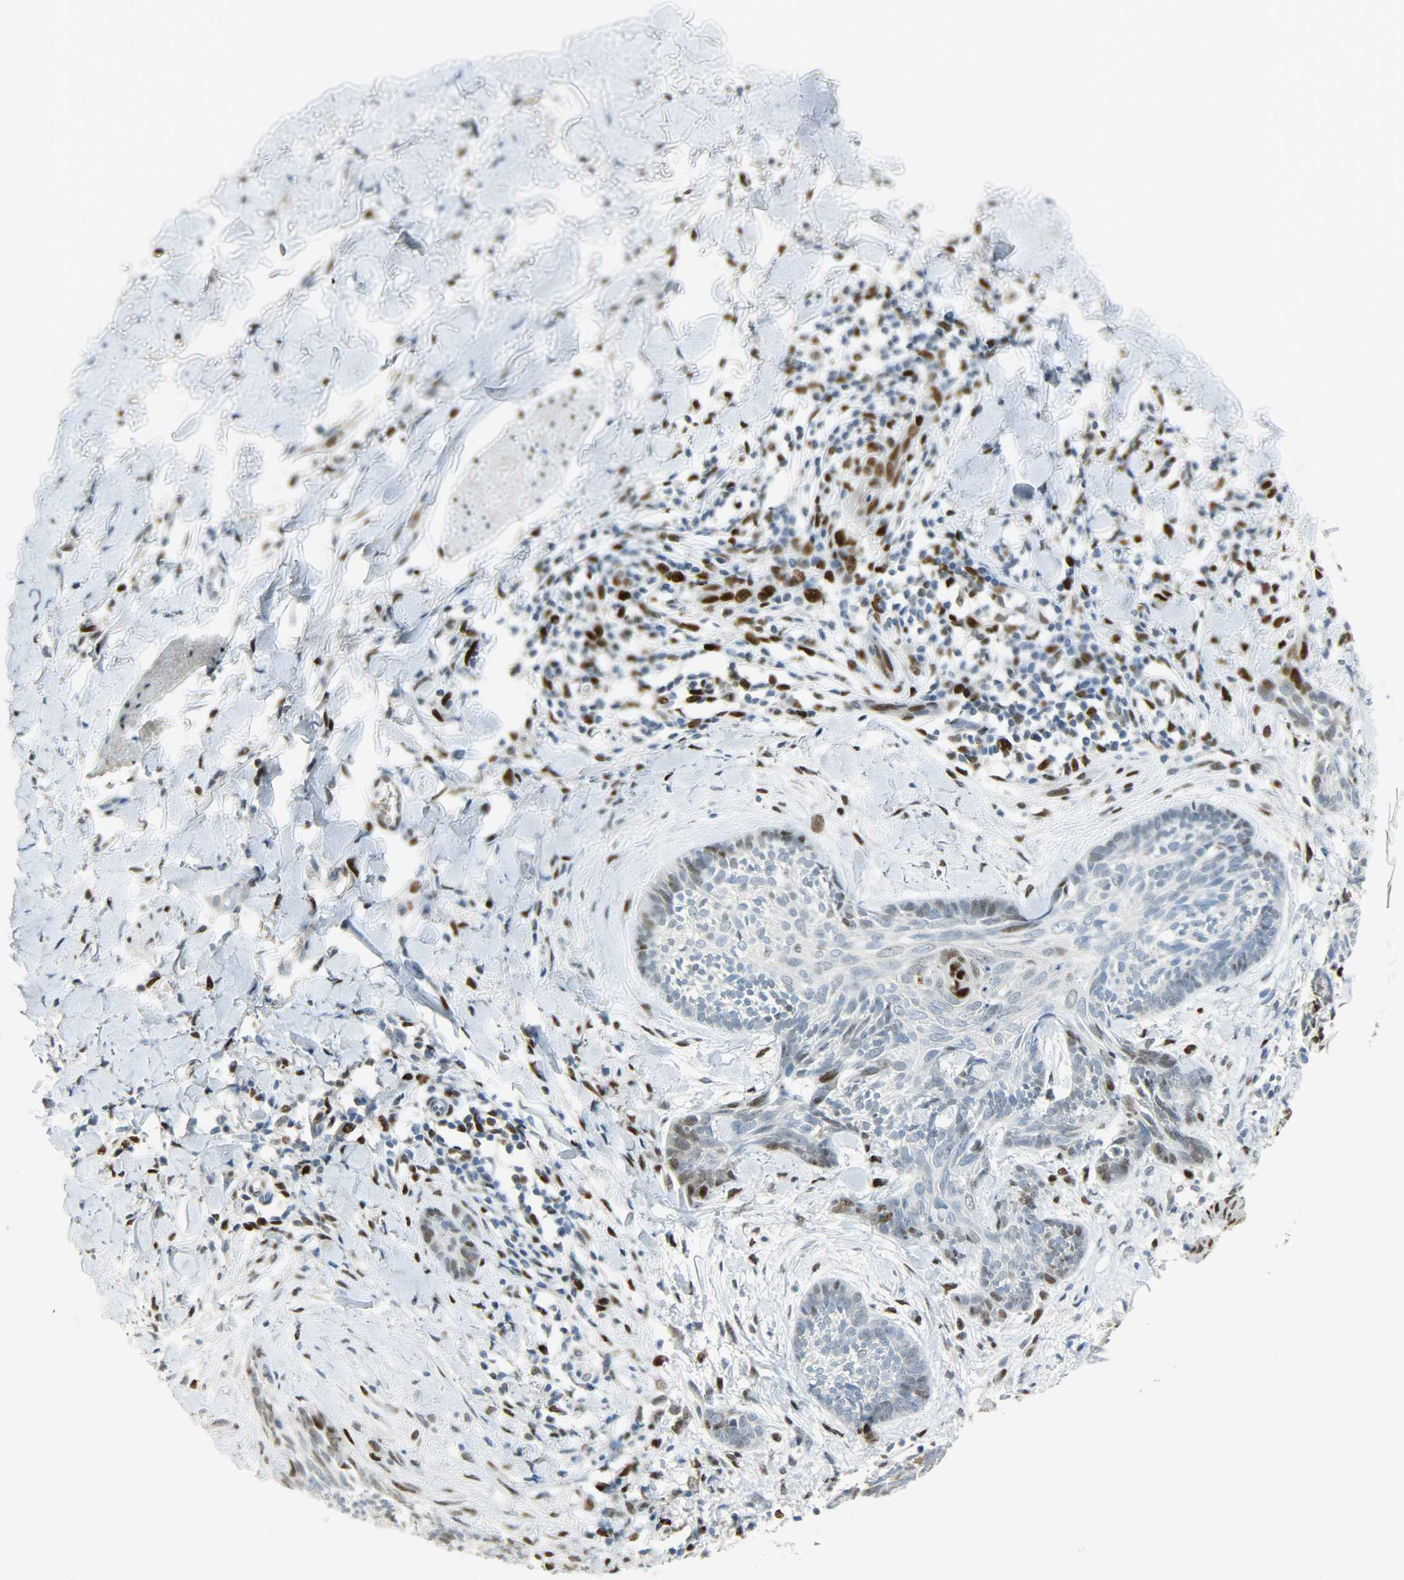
{"staining": {"intensity": "negative", "quantity": "none", "location": "none"}, "tissue": "skin cancer", "cell_type": "Tumor cells", "image_type": "cancer", "snomed": [{"axis": "morphology", "description": "Normal tissue, NOS"}, {"axis": "morphology", "description": "Basal cell carcinoma"}, {"axis": "topography", "description": "Skin"}], "caption": "Immunohistochemical staining of skin cancer displays no significant staining in tumor cells.", "gene": "JUNB", "patient": {"sex": "male", "age": 71}}